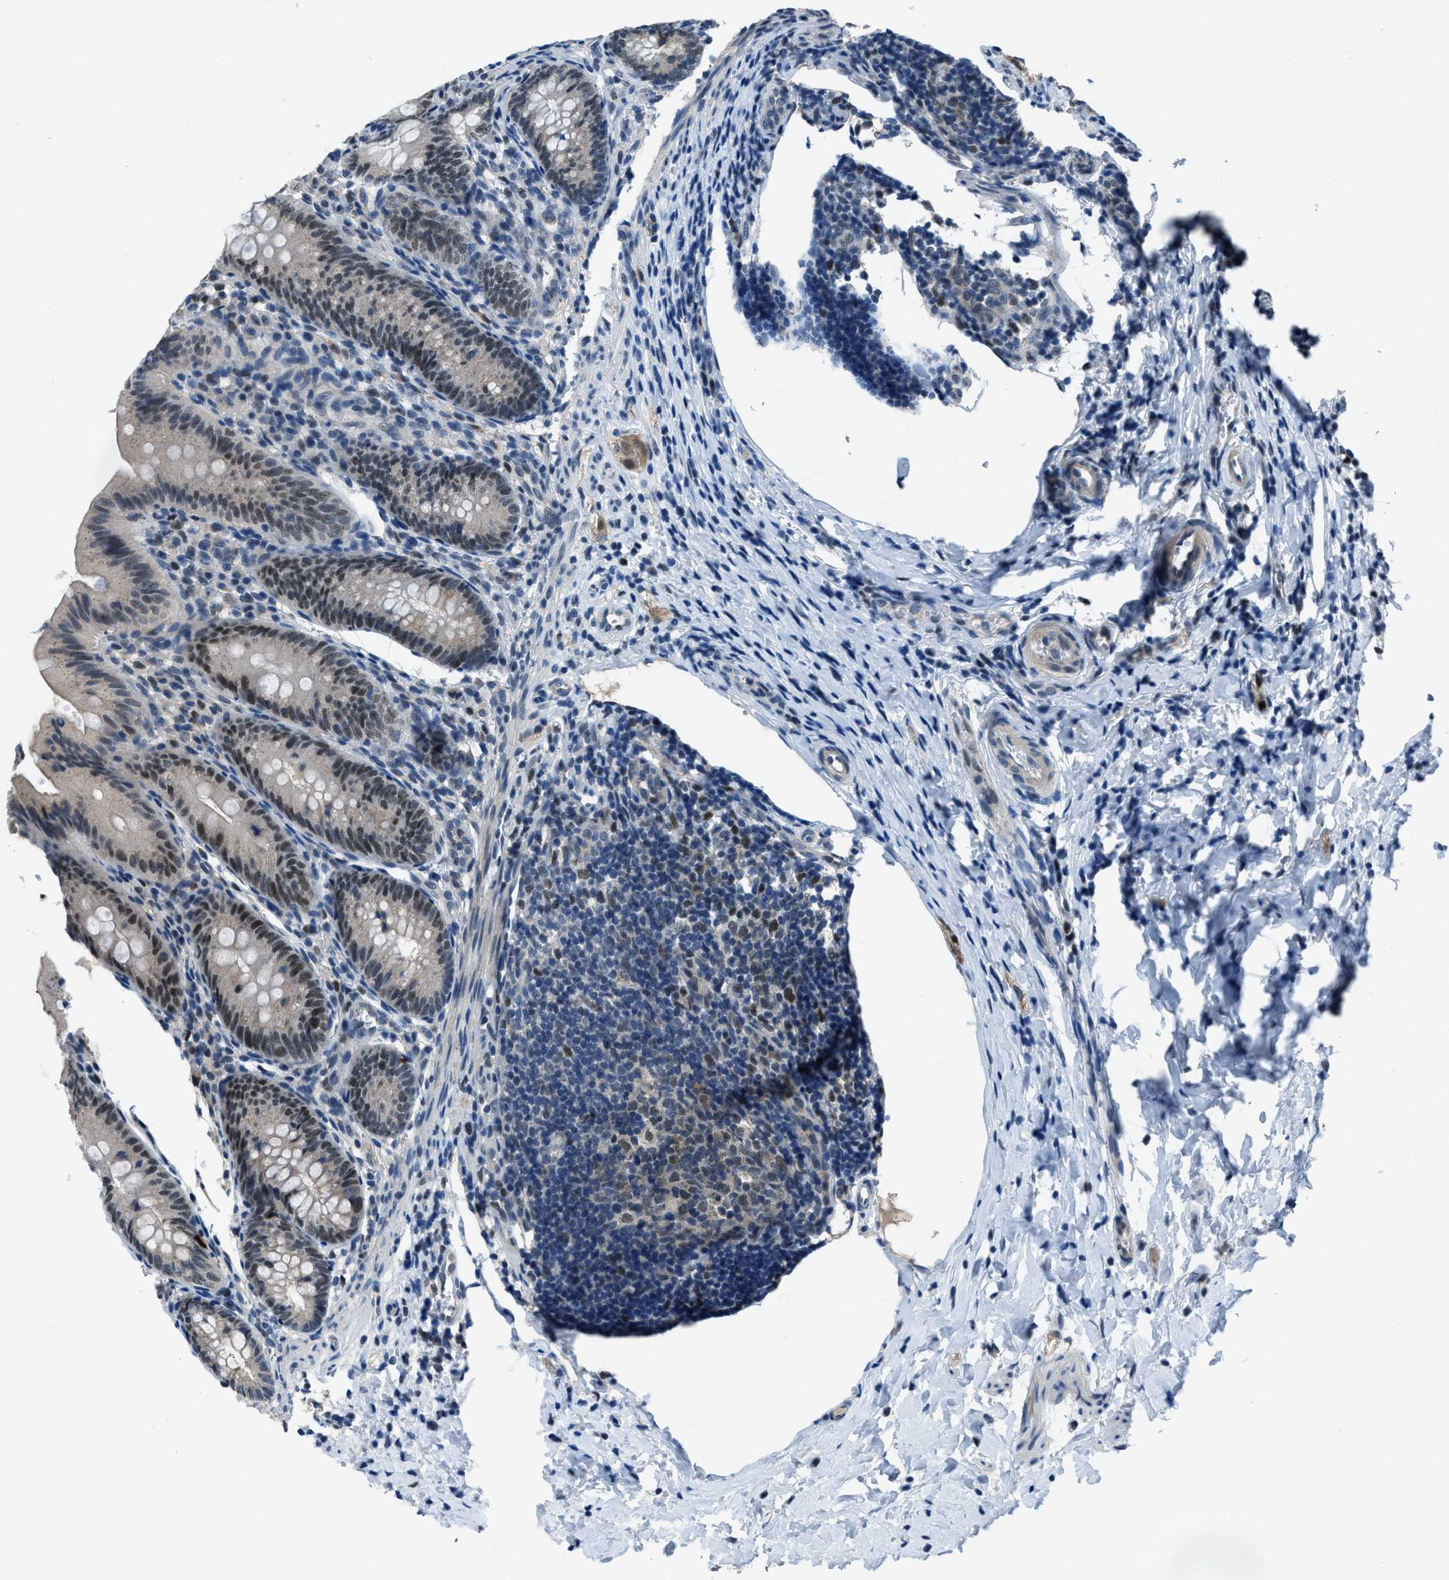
{"staining": {"intensity": "moderate", "quantity": ">75%", "location": "nuclear"}, "tissue": "appendix", "cell_type": "Glandular cells", "image_type": "normal", "snomed": [{"axis": "morphology", "description": "Normal tissue, NOS"}, {"axis": "topography", "description": "Appendix"}], "caption": "Protein staining by immunohistochemistry displays moderate nuclear staining in approximately >75% of glandular cells in unremarkable appendix.", "gene": "DUSP19", "patient": {"sex": "male", "age": 1}}